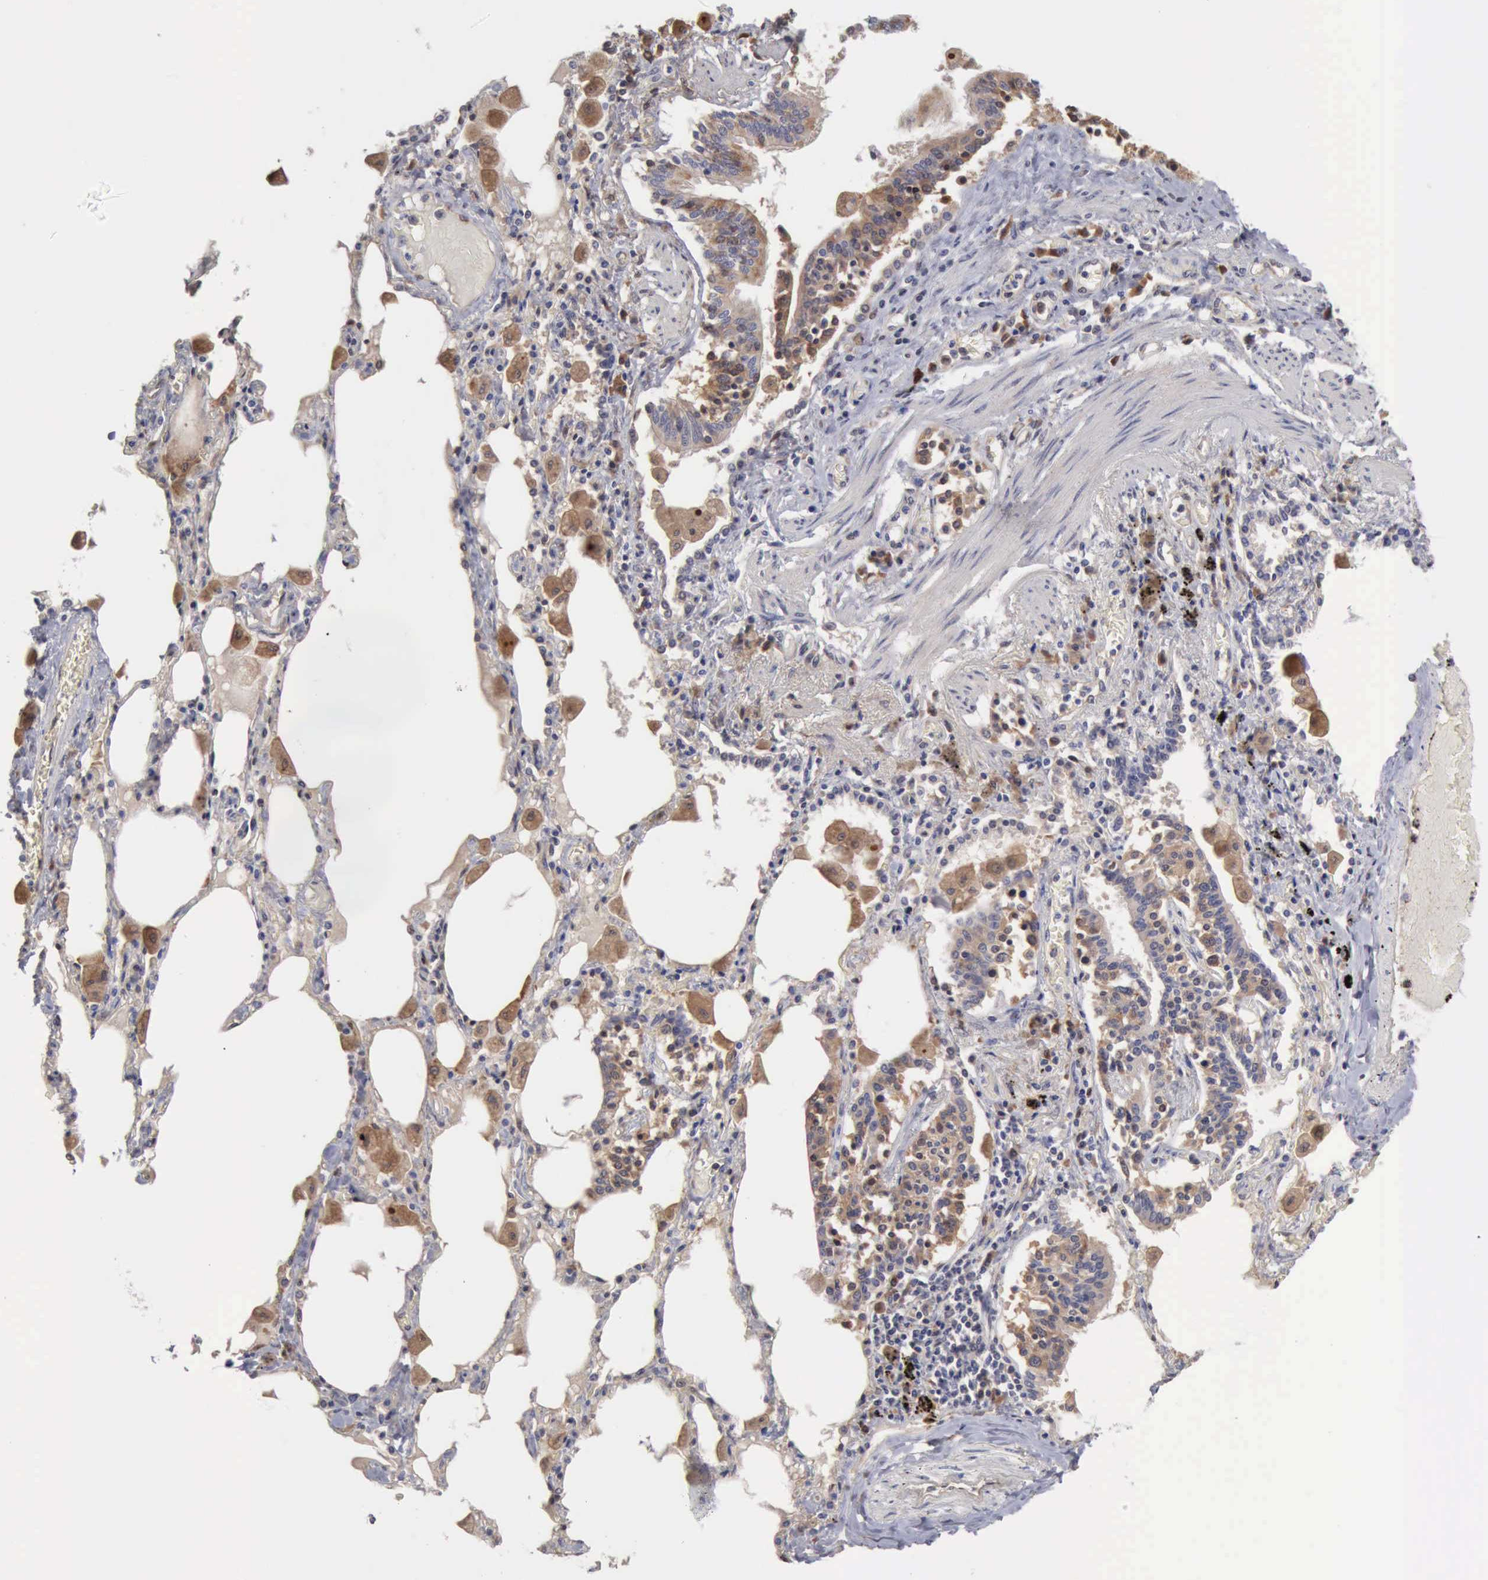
{"staining": {"intensity": "weak", "quantity": "25%-75%", "location": "cytoplasmic/membranous"}, "tissue": "bronchus", "cell_type": "Respiratory epithelial cells", "image_type": "normal", "snomed": [{"axis": "morphology", "description": "Normal tissue, NOS"}, {"axis": "morphology", "description": "Squamous cell carcinoma, NOS"}, {"axis": "topography", "description": "Bronchus"}, {"axis": "topography", "description": "Lung"}], "caption": "Protein expression analysis of unremarkable bronchus displays weak cytoplasmic/membranous expression in approximately 25%-75% of respiratory epithelial cells.", "gene": "APOL2", "patient": {"sex": "female", "age": 47}}